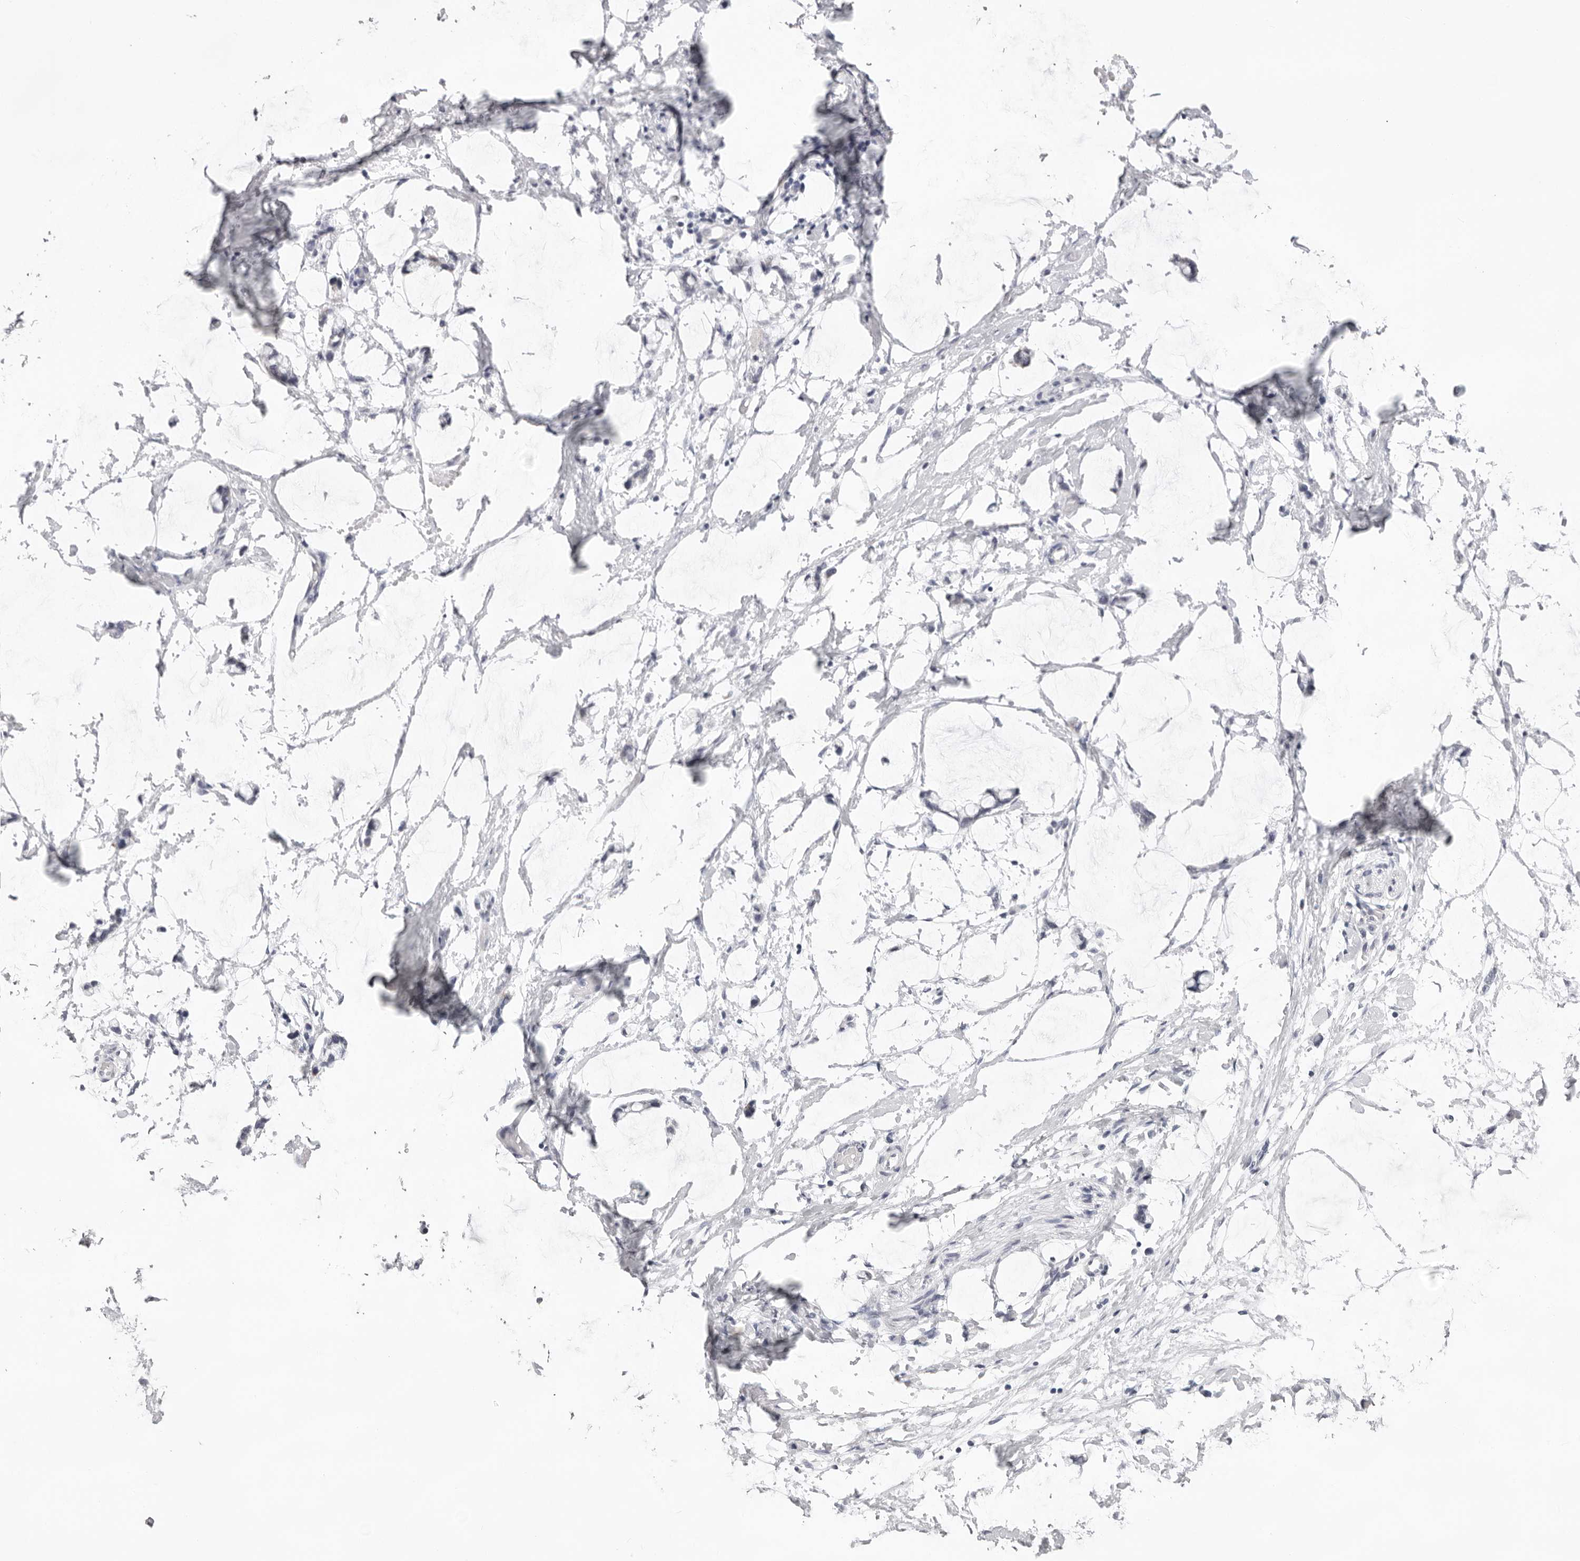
{"staining": {"intensity": "negative", "quantity": "none", "location": "none"}, "tissue": "adipose tissue", "cell_type": "Adipocytes", "image_type": "normal", "snomed": [{"axis": "morphology", "description": "Normal tissue, NOS"}, {"axis": "morphology", "description": "Adenocarcinoma, NOS"}, {"axis": "topography", "description": "Smooth muscle"}, {"axis": "topography", "description": "Colon"}], "caption": "DAB immunohistochemical staining of benign human adipose tissue exhibits no significant positivity in adipocytes. (DAB immunohistochemistry with hematoxylin counter stain).", "gene": "SMIM2", "patient": {"sex": "male", "age": 14}}